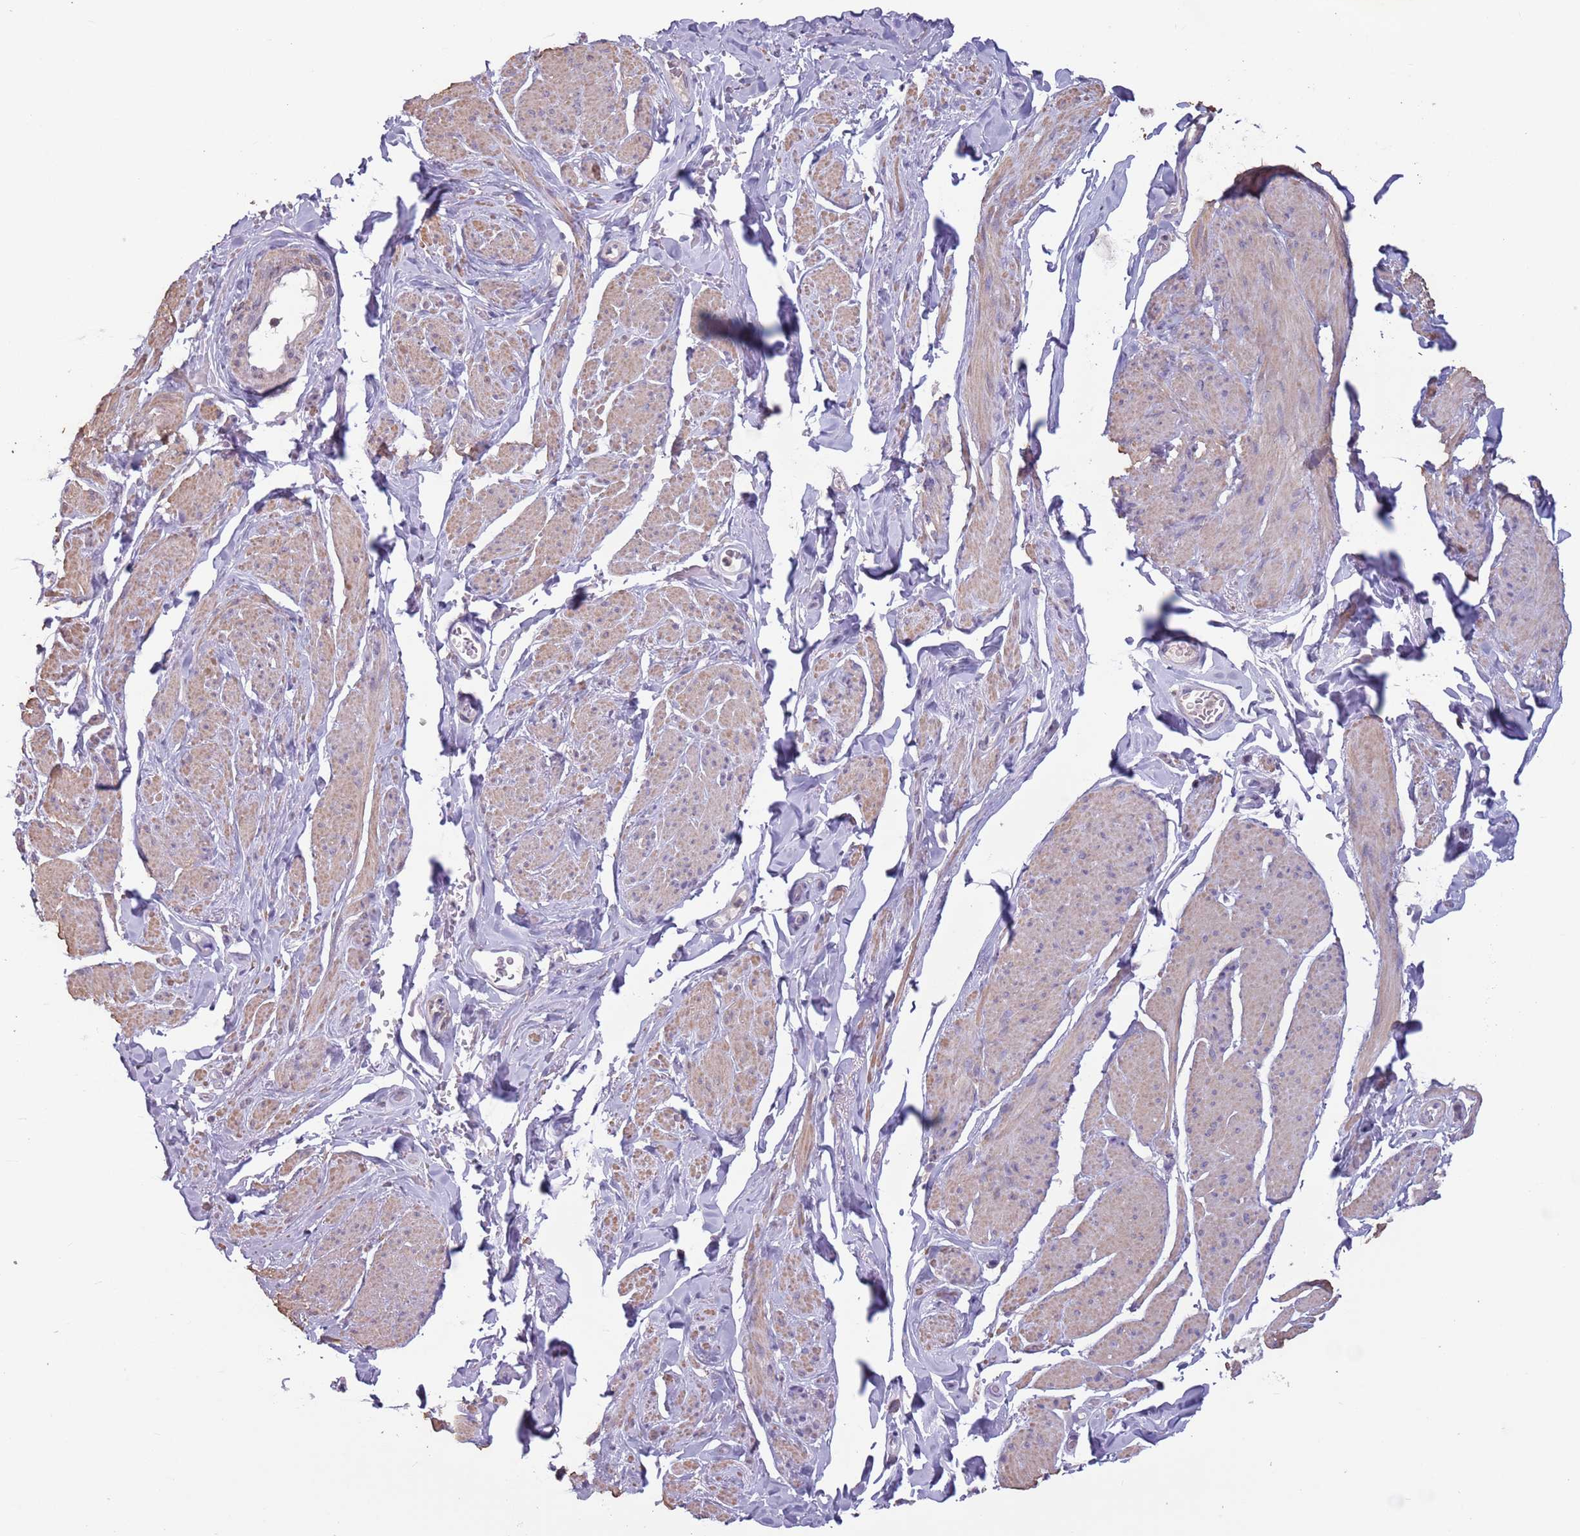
{"staining": {"intensity": "weak", "quantity": "25%-75%", "location": "cytoplasmic/membranous"}, "tissue": "smooth muscle", "cell_type": "Smooth muscle cells", "image_type": "normal", "snomed": [{"axis": "morphology", "description": "Normal tissue, NOS"}, {"axis": "topography", "description": "Smooth muscle"}, {"axis": "topography", "description": "Peripheral nerve tissue"}], "caption": "Brown immunohistochemical staining in unremarkable smooth muscle displays weak cytoplasmic/membranous expression in about 25%-75% of smooth muscle cells. The staining is performed using DAB (3,3'-diaminobenzidine) brown chromogen to label protein expression. The nuclei are counter-stained blue using hematoxylin.", "gene": "SUN5", "patient": {"sex": "male", "age": 69}}